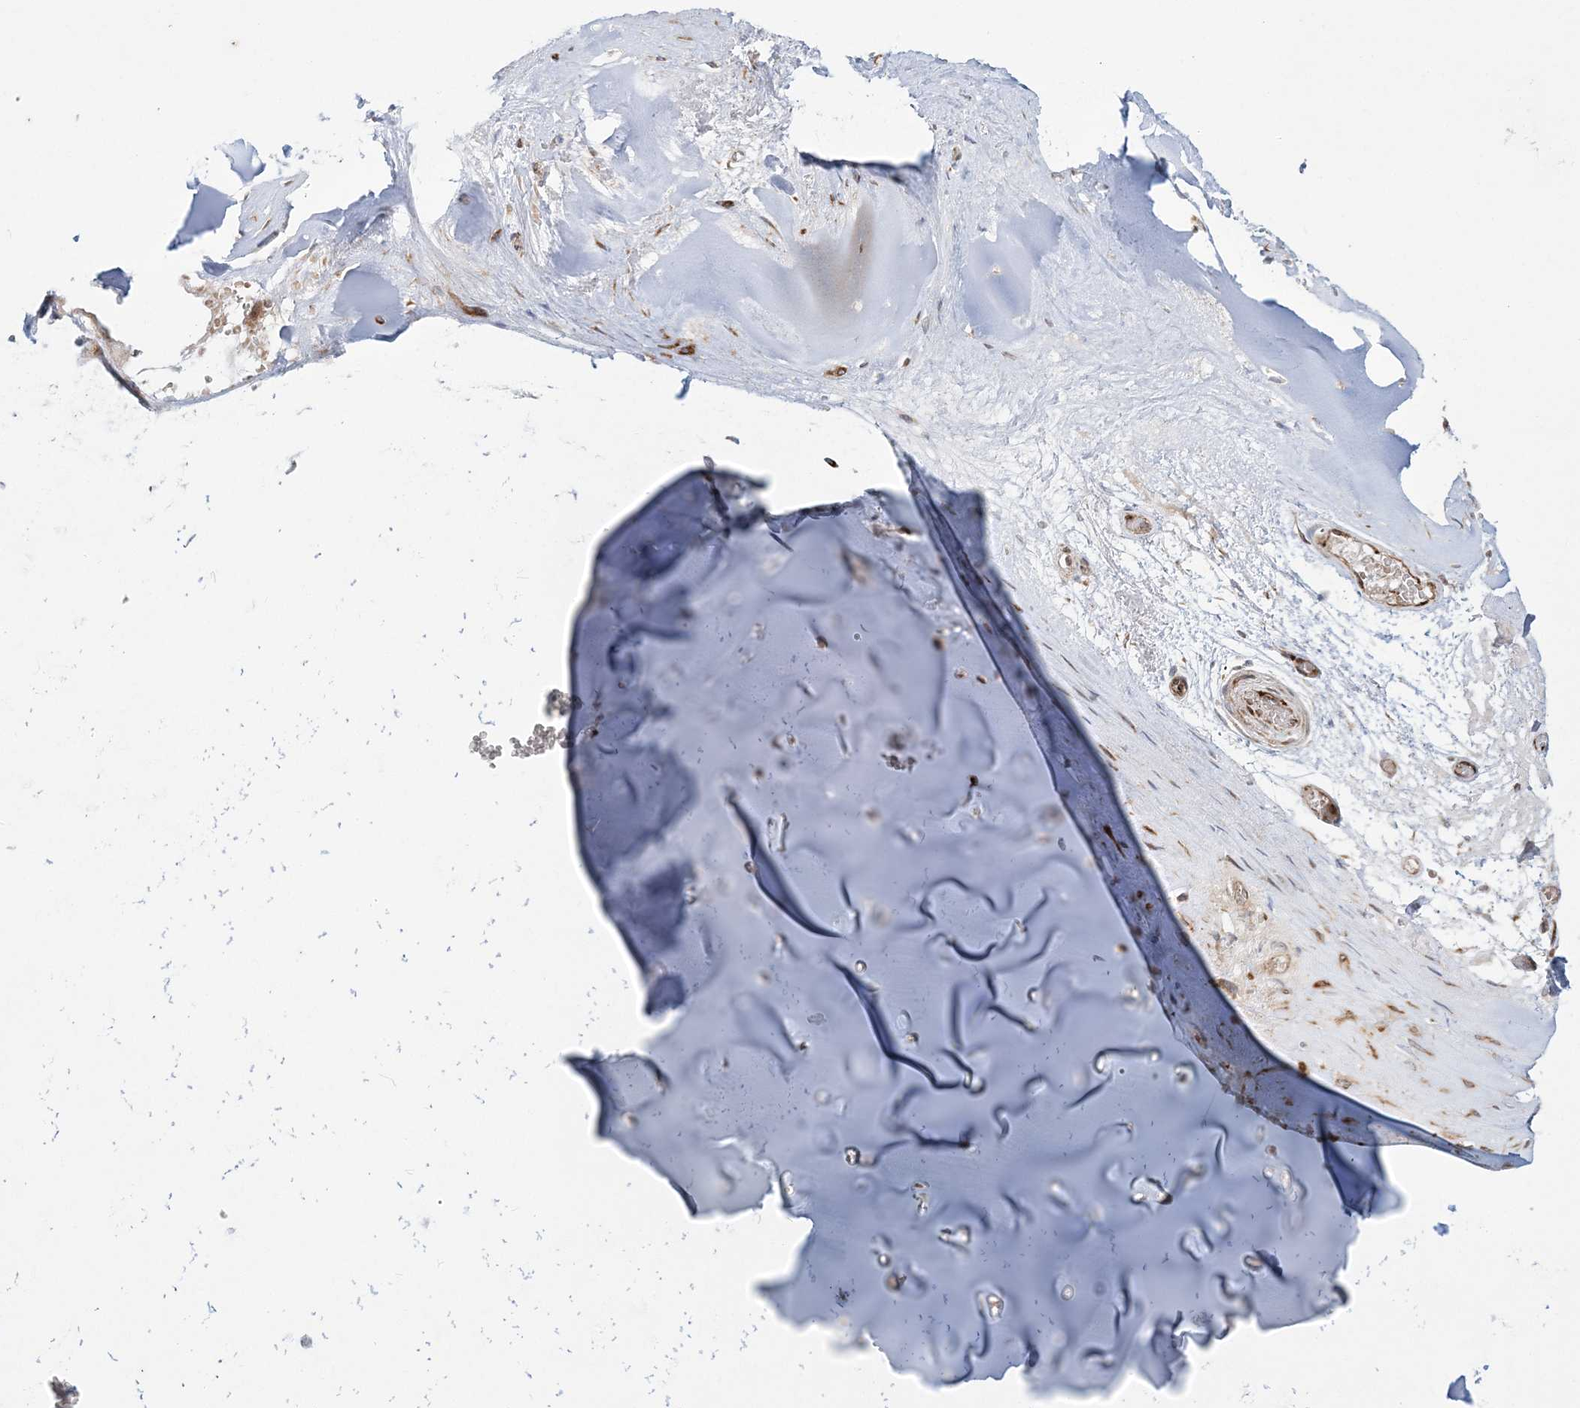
{"staining": {"intensity": "weak", "quantity": "25%-75%", "location": "cytoplasmic/membranous"}, "tissue": "adipose tissue", "cell_type": "Adipocytes", "image_type": "normal", "snomed": [{"axis": "morphology", "description": "Normal tissue, NOS"}, {"axis": "morphology", "description": "Basal cell carcinoma"}, {"axis": "topography", "description": "Cartilage tissue"}, {"axis": "topography", "description": "Nasopharynx"}, {"axis": "topography", "description": "Oral tissue"}], "caption": "The photomicrograph shows a brown stain indicating the presence of a protein in the cytoplasmic/membranous of adipocytes in adipose tissue.", "gene": "NUDT9", "patient": {"sex": "female", "age": 77}}